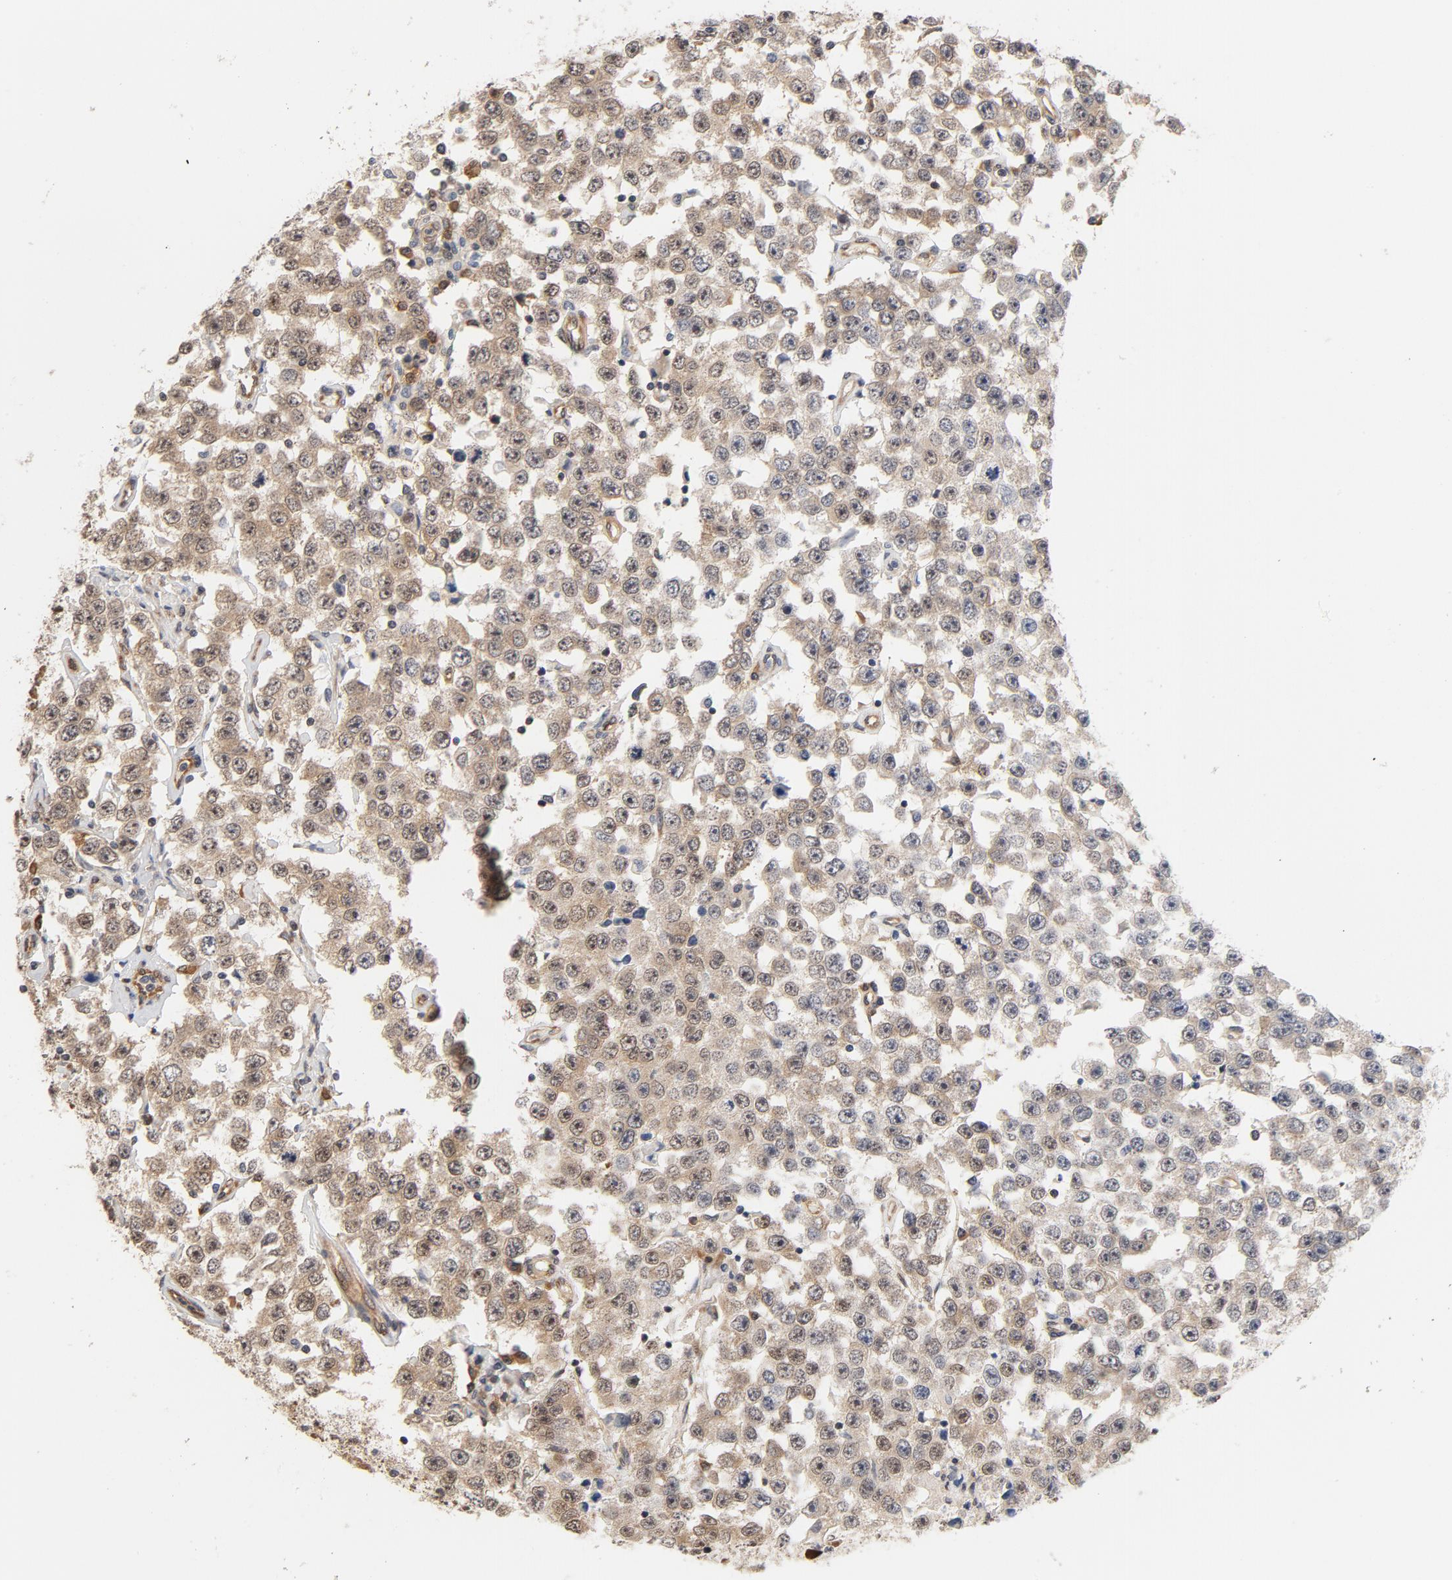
{"staining": {"intensity": "moderate", "quantity": ">75%", "location": "cytoplasmic/membranous,nuclear"}, "tissue": "testis cancer", "cell_type": "Tumor cells", "image_type": "cancer", "snomed": [{"axis": "morphology", "description": "Seminoma, NOS"}, {"axis": "topography", "description": "Testis"}], "caption": "Testis cancer stained for a protein (brown) displays moderate cytoplasmic/membranous and nuclear positive expression in about >75% of tumor cells.", "gene": "EIF4E", "patient": {"sex": "male", "age": 52}}